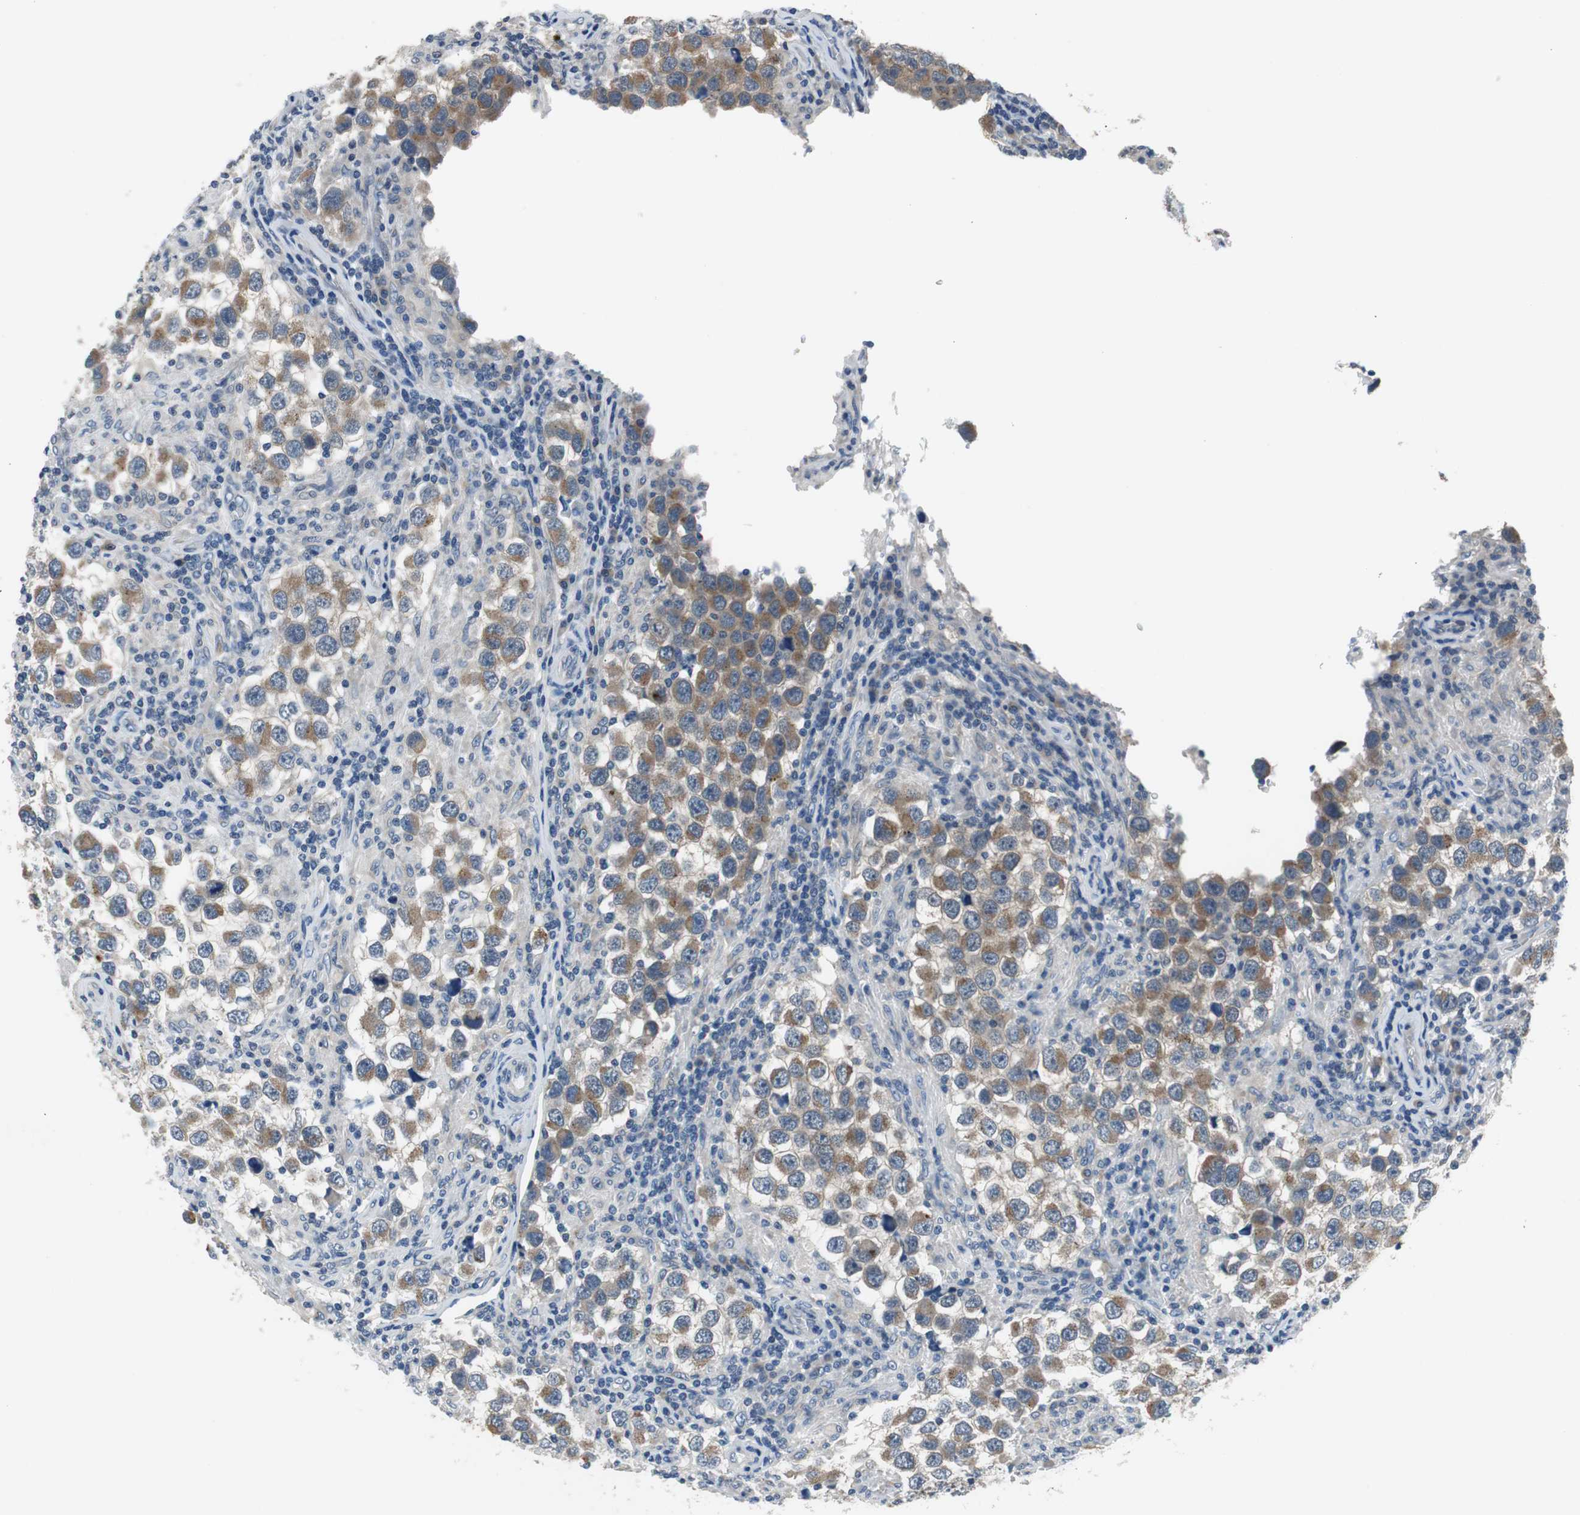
{"staining": {"intensity": "moderate", "quantity": ">75%", "location": "cytoplasmic/membranous"}, "tissue": "testis cancer", "cell_type": "Tumor cells", "image_type": "cancer", "snomed": [{"axis": "morphology", "description": "Carcinoma, Embryonal, NOS"}, {"axis": "topography", "description": "Testis"}], "caption": "Immunohistochemical staining of human testis embryonal carcinoma demonstrates moderate cytoplasmic/membranous protein expression in about >75% of tumor cells.", "gene": "PLAA", "patient": {"sex": "male", "age": 21}}